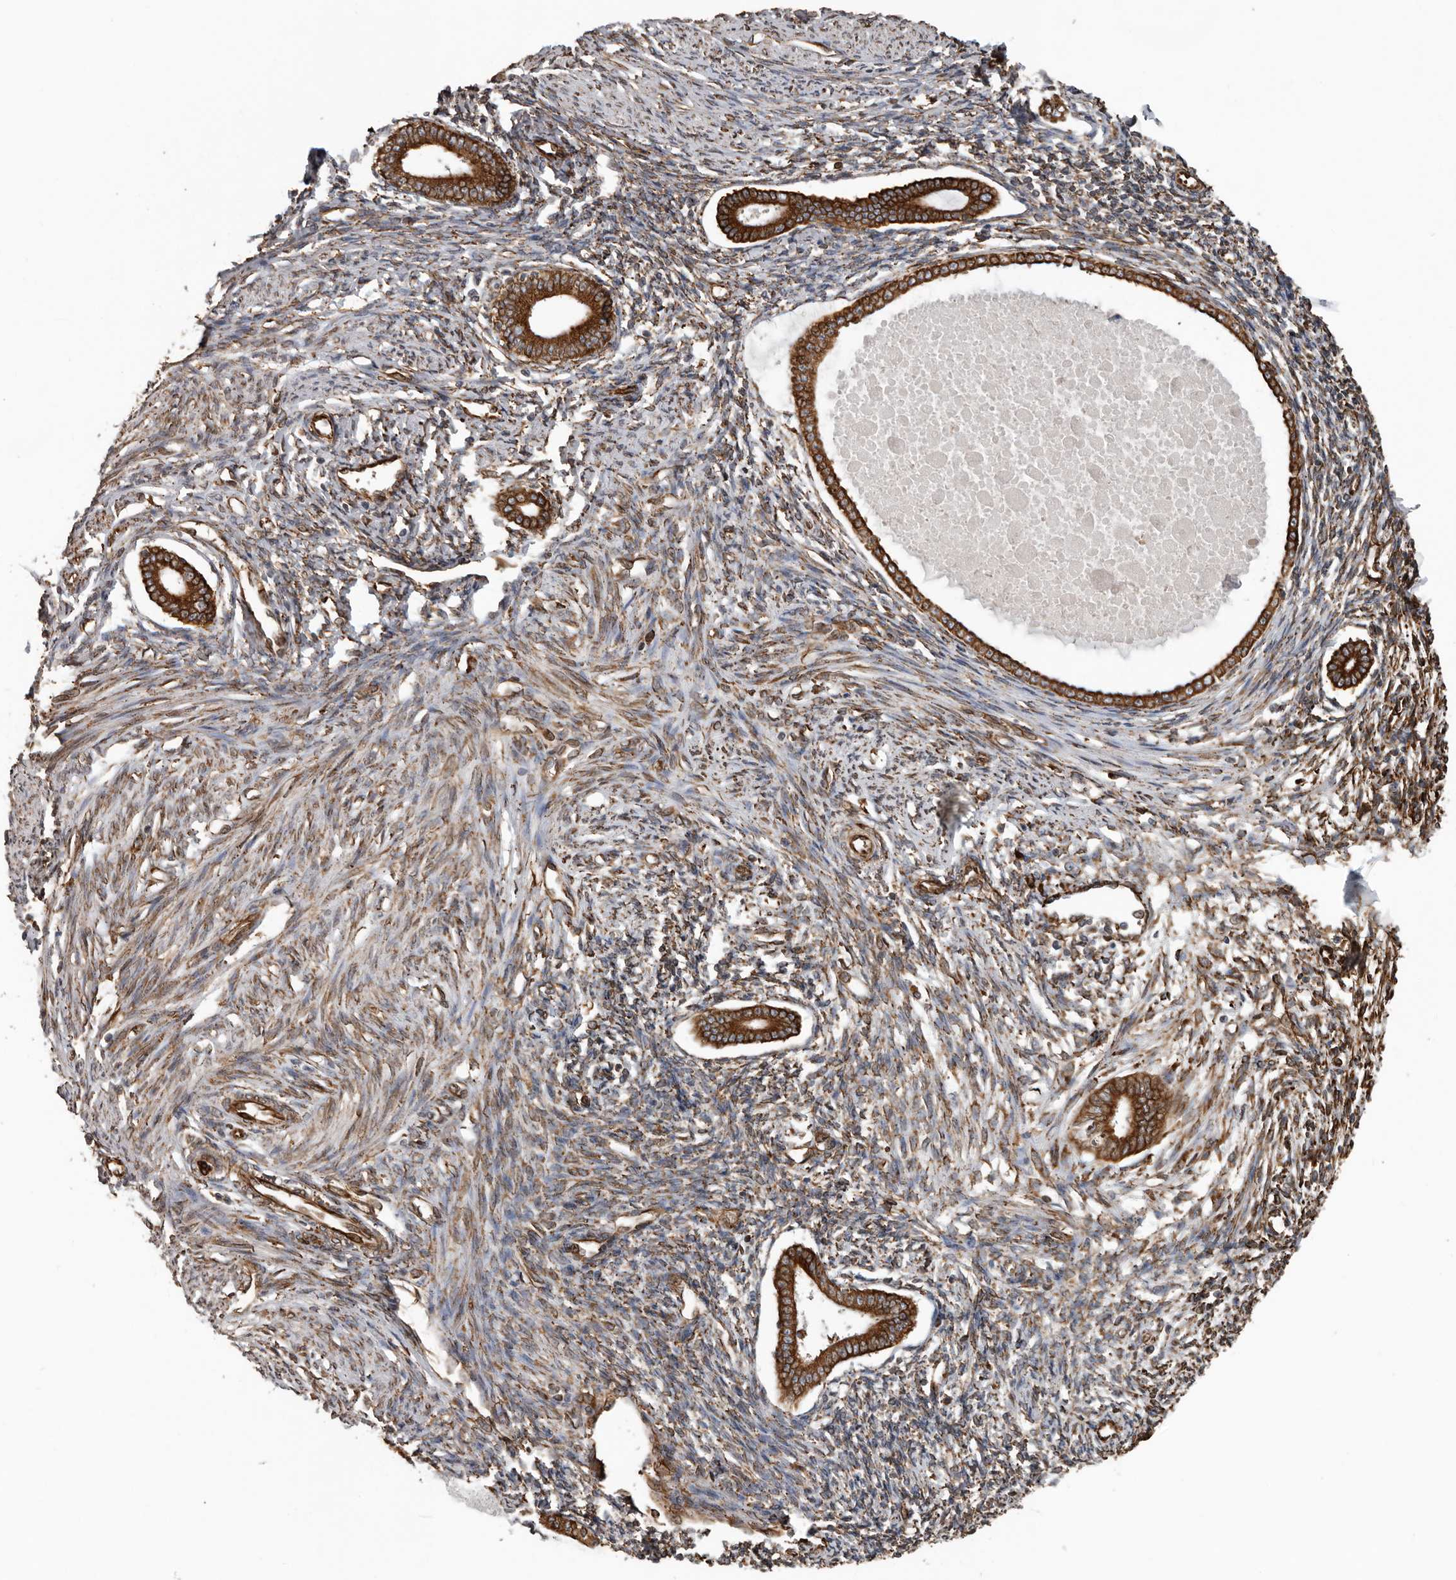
{"staining": {"intensity": "strong", "quantity": ">75%", "location": "cytoplasmic/membranous"}, "tissue": "endometrium", "cell_type": "Cells in endometrial stroma", "image_type": "normal", "snomed": [{"axis": "morphology", "description": "Normal tissue, NOS"}, {"axis": "topography", "description": "Endometrium"}], "caption": "Strong cytoplasmic/membranous protein staining is seen in about >75% of cells in endometrial stroma in endometrium. (IHC, brightfield microscopy, high magnification).", "gene": "CEP350", "patient": {"sex": "female", "age": 56}}